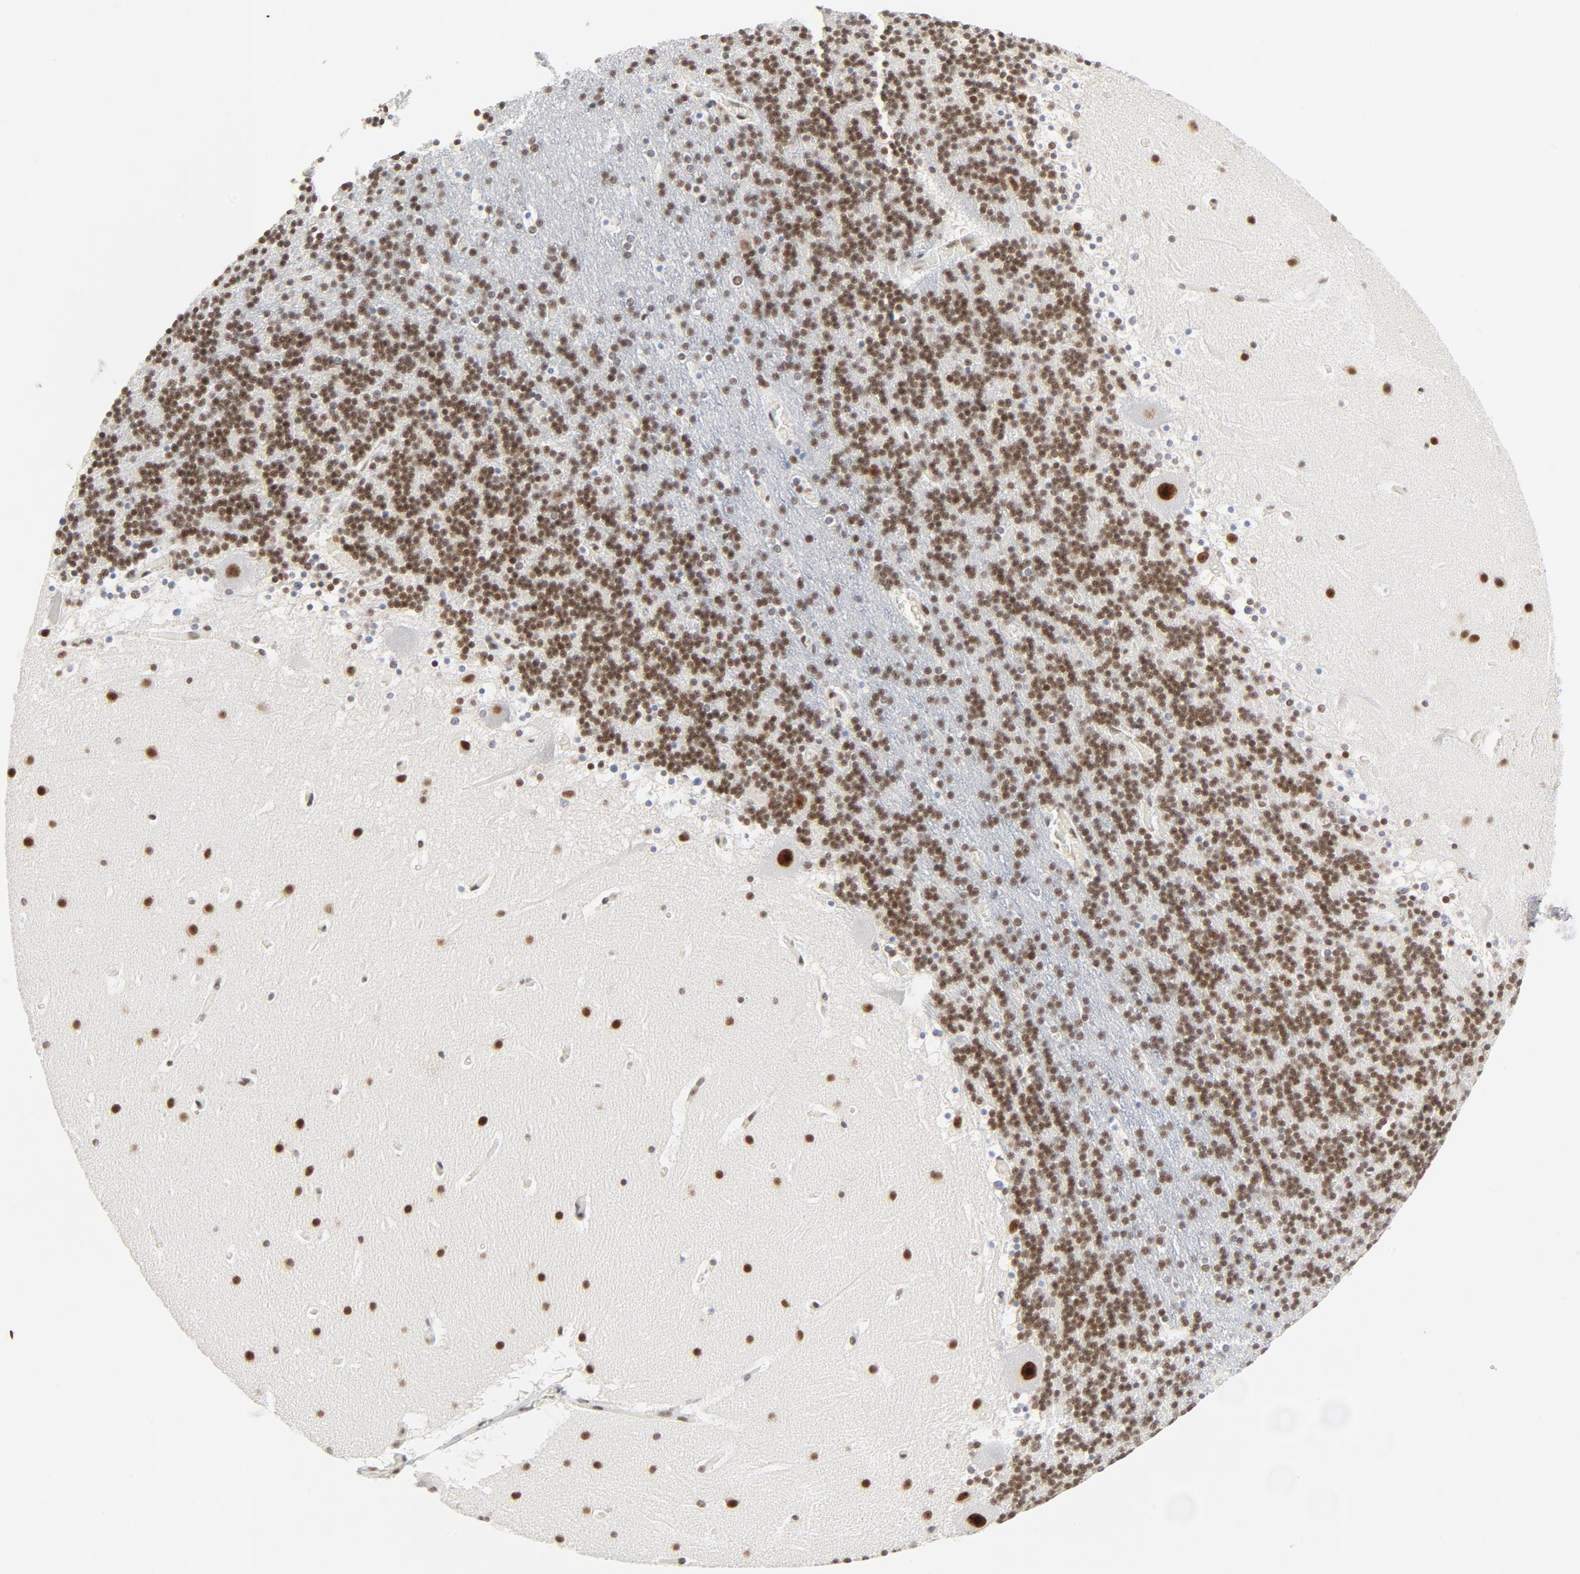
{"staining": {"intensity": "moderate", "quantity": ">75%", "location": "nuclear"}, "tissue": "cerebellum", "cell_type": "Cells in granular layer", "image_type": "normal", "snomed": [{"axis": "morphology", "description": "Normal tissue, NOS"}, {"axis": "topography", "description": "Cerebellum"}], "caption": "Protein expression analysis of unremarkable cerebellum shows moderate nuclear positivity in about >75% of cells in granular layer.", "gene": "GTF2H1", "patient": {"sex": "male", "age": 45}}